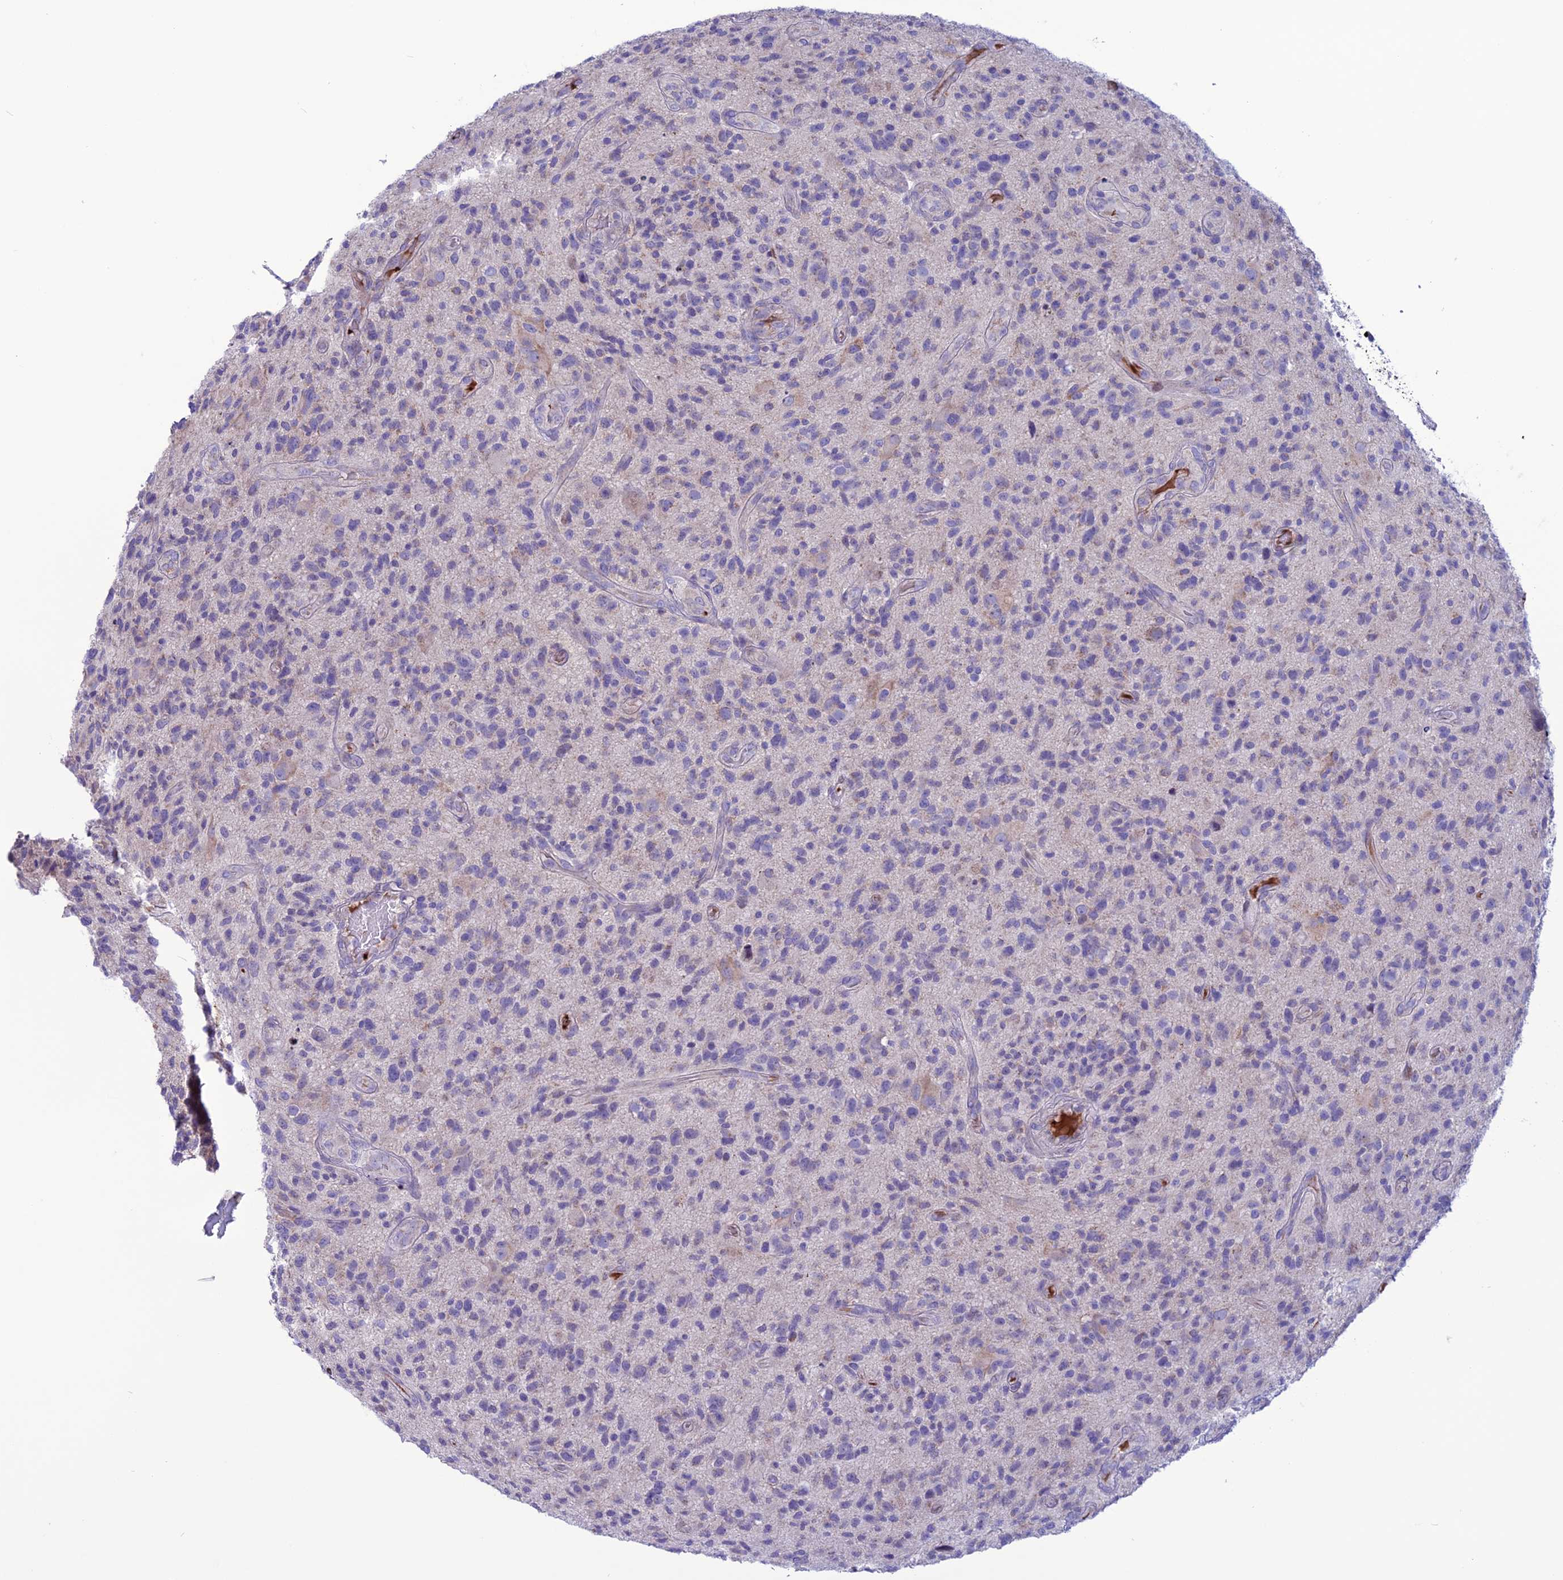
{"staining": {"intensity": "negative", "quantity": "none", "location": "none"}, "tissue": "glioma", "cell_type": "Tumor cells", "image_type": "cancer", "snomed": [{"axis": "morphology", "description": "Glioma, malignant, High grade"}, {"axis": "topography", "description": "Brain"}], "caption": "A high-resolution micrograph shows IHC staining of glioma, which shows no significant expression in tumor cells.", "gene": "C21orf140", "patient": {"sex": "male", "age": 47}}